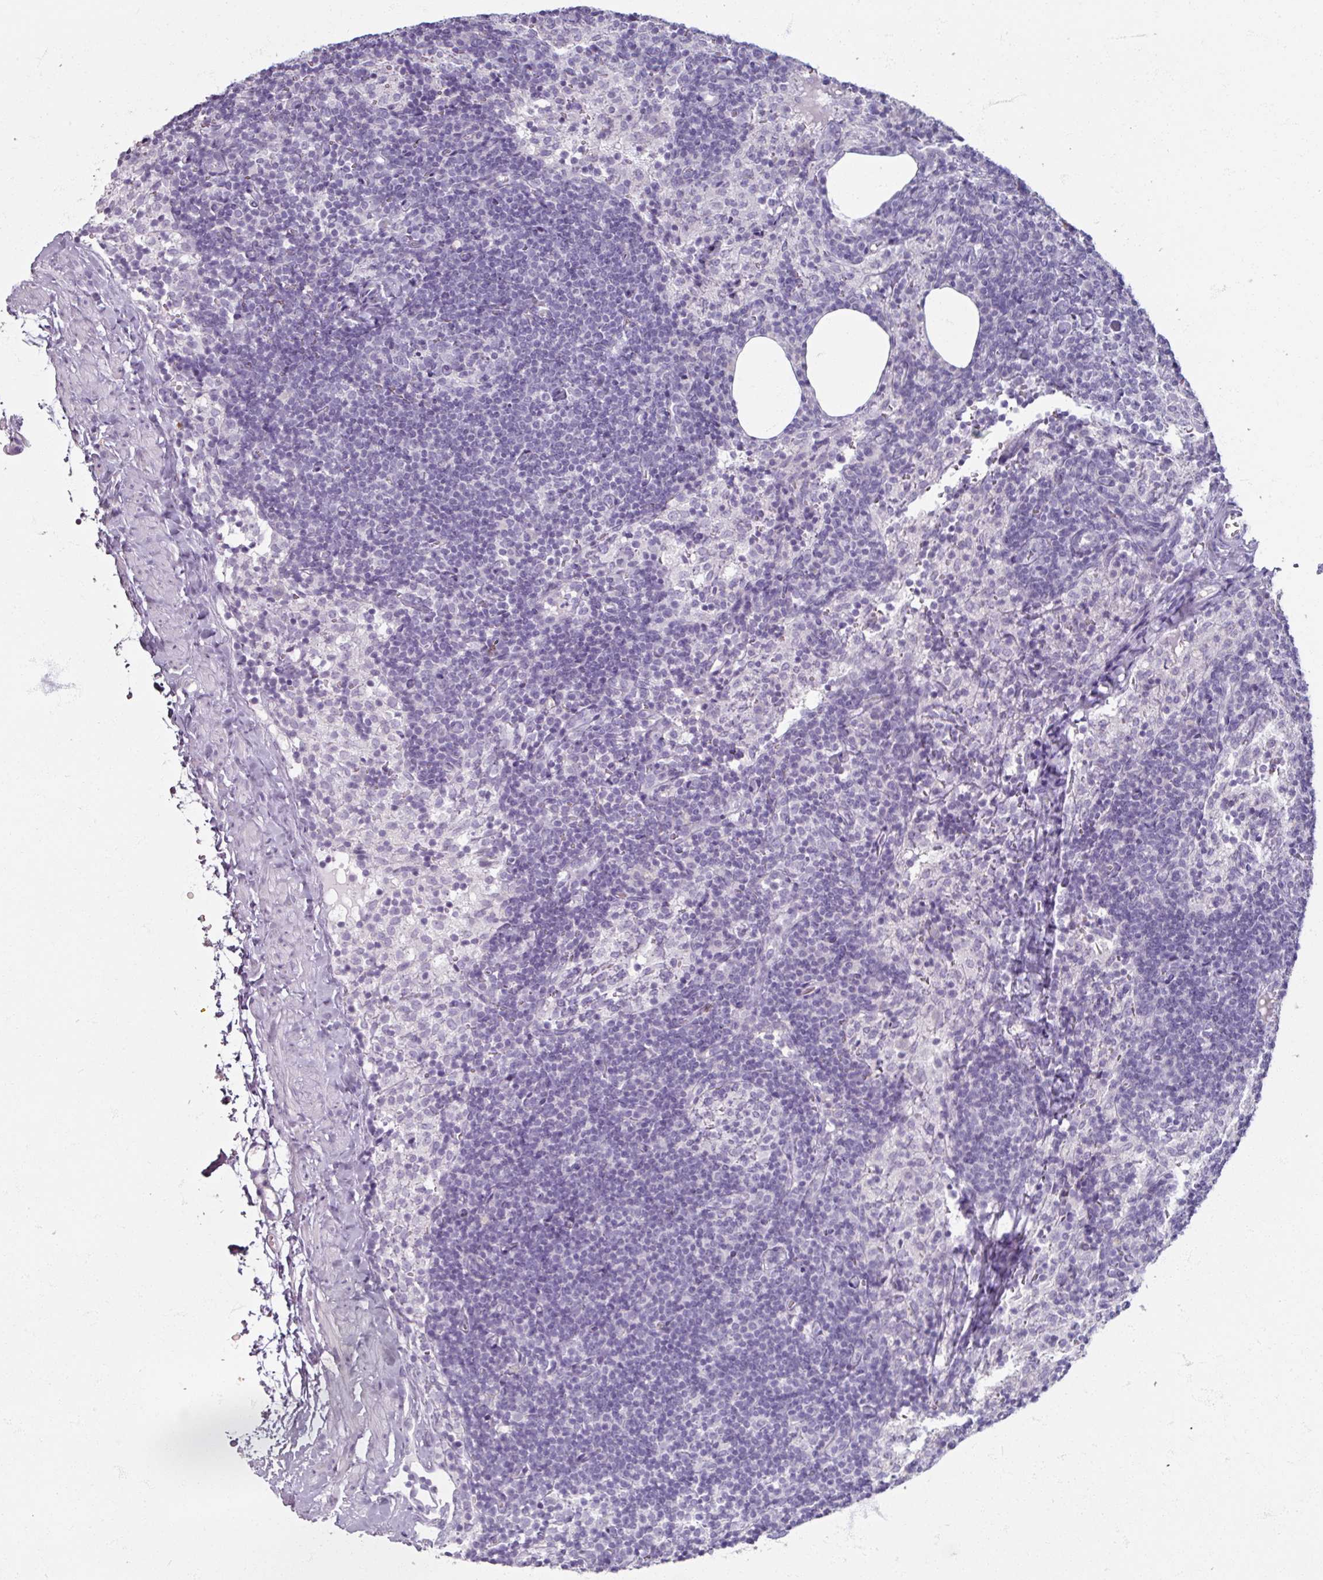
{"staining": {"intensity": "negative", "quantity": "none", "location": "none"}, "tissue": "lymph node", "cell_type": "Germinal center cells", "image_type": "normal", "snomed": [{"axis": "morphology", "description": "Normal tissue, NOS"}, {"axis": "topography", "description": "Lymph node"}], "caption": "Immunohistochemistry (IHC) image of normal lymph node stained for a protein (brown), which exhibits no positivity in germinal center cells.", "gene": "TG", "patient": {"sex": "female", "age": 52}}